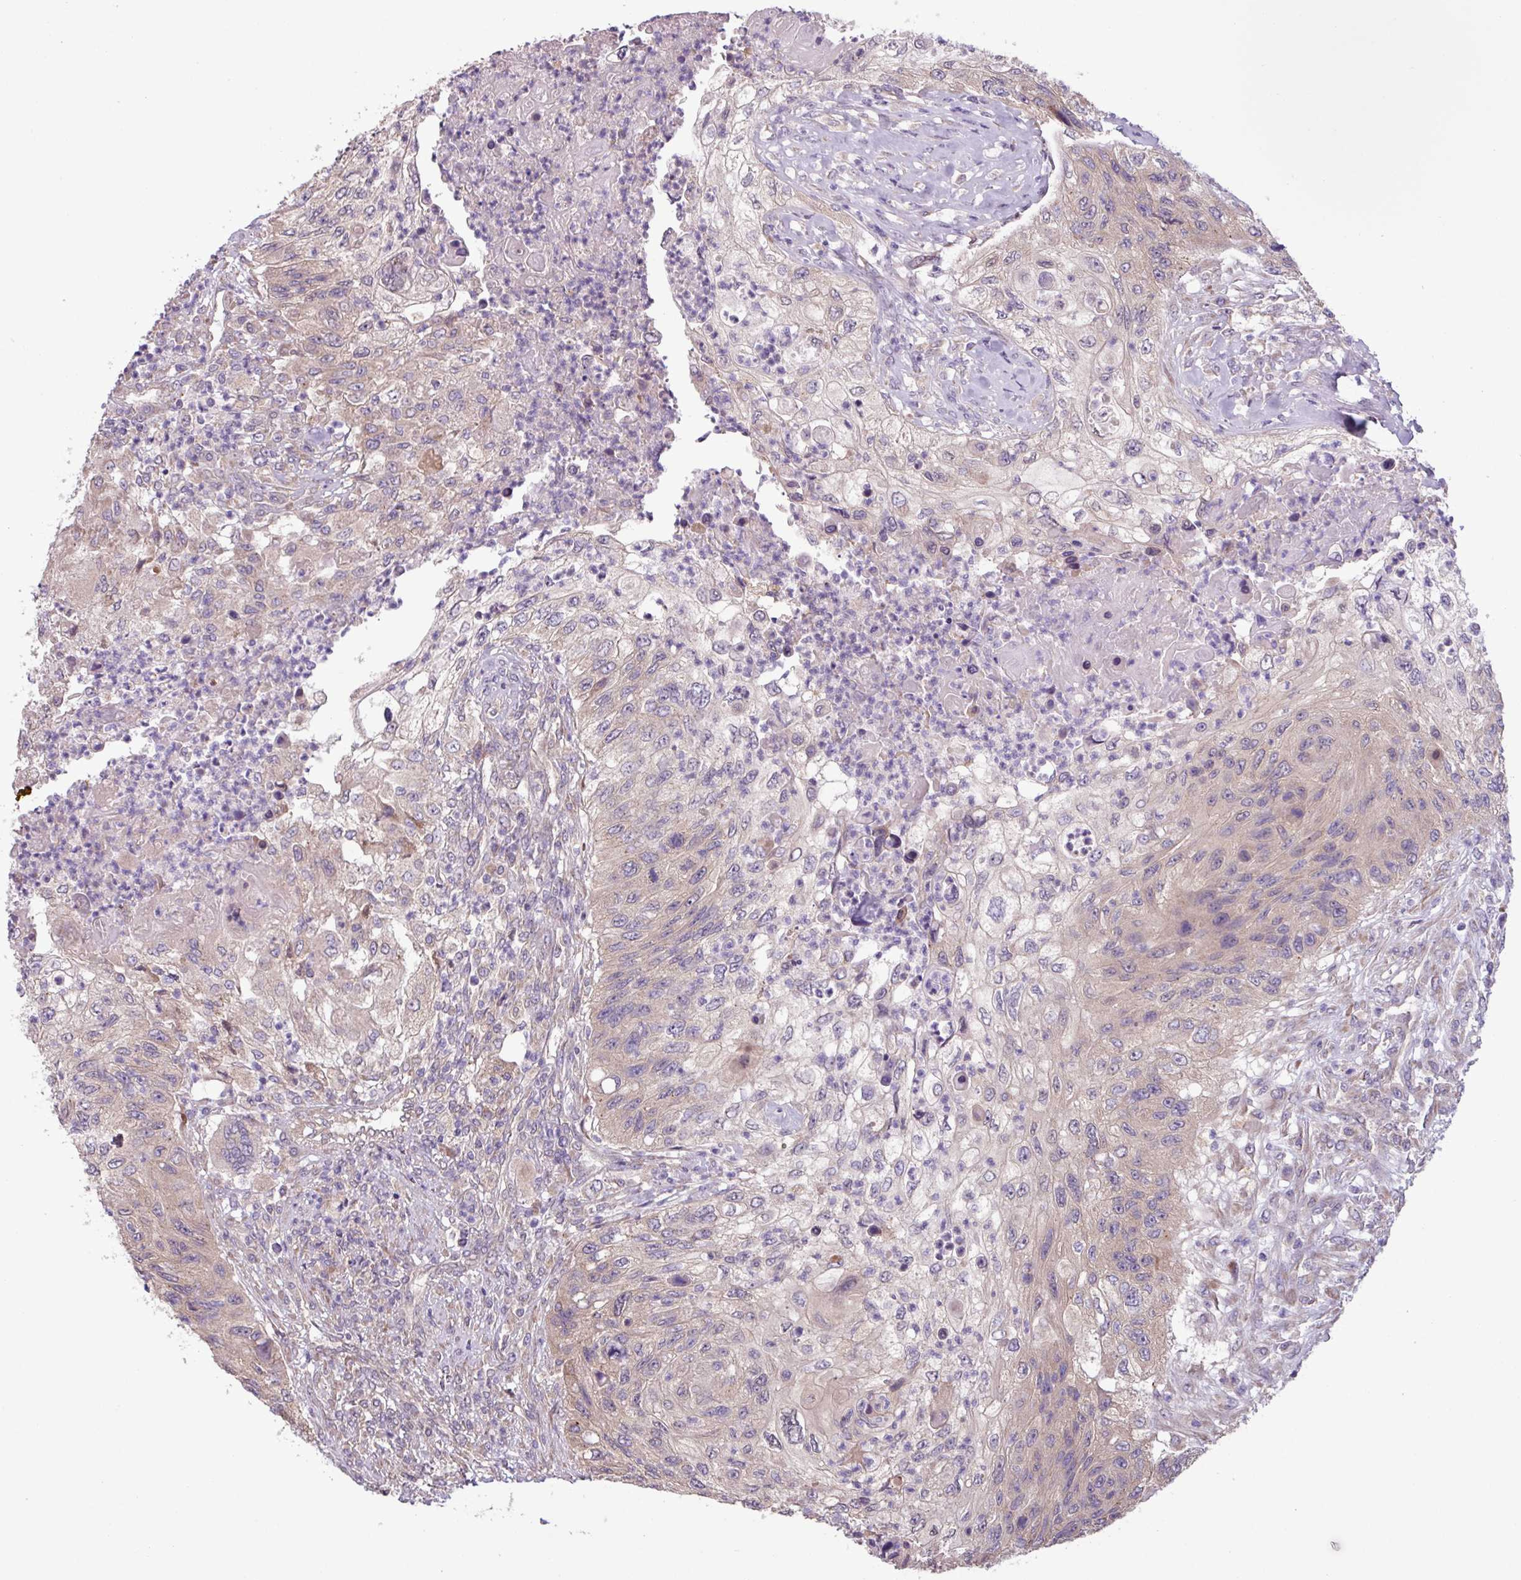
{"staining": {"intensity": "weak", "quantity": "25%-75%", "location": "cytoplasmic/membranous"}, "tissue": "urothelial cancer", "cell_type": "Tumor cells", "image_type": "cancer", "snomed": [{"axis": "morphology", "description": "Urothelial carcinoma, High grade"}, {"axis": "topography", "description": "Urinary bladder"}], "caption": "Immunohistochemistry of urothelial carcinoma (high-grade) exhibits low levels of weak cytoplasmic/membranous staining in approximately 25%-75% of tumor cells.", "gene": "C20orf27", "patient": {"sex": "female", "age": 60}}